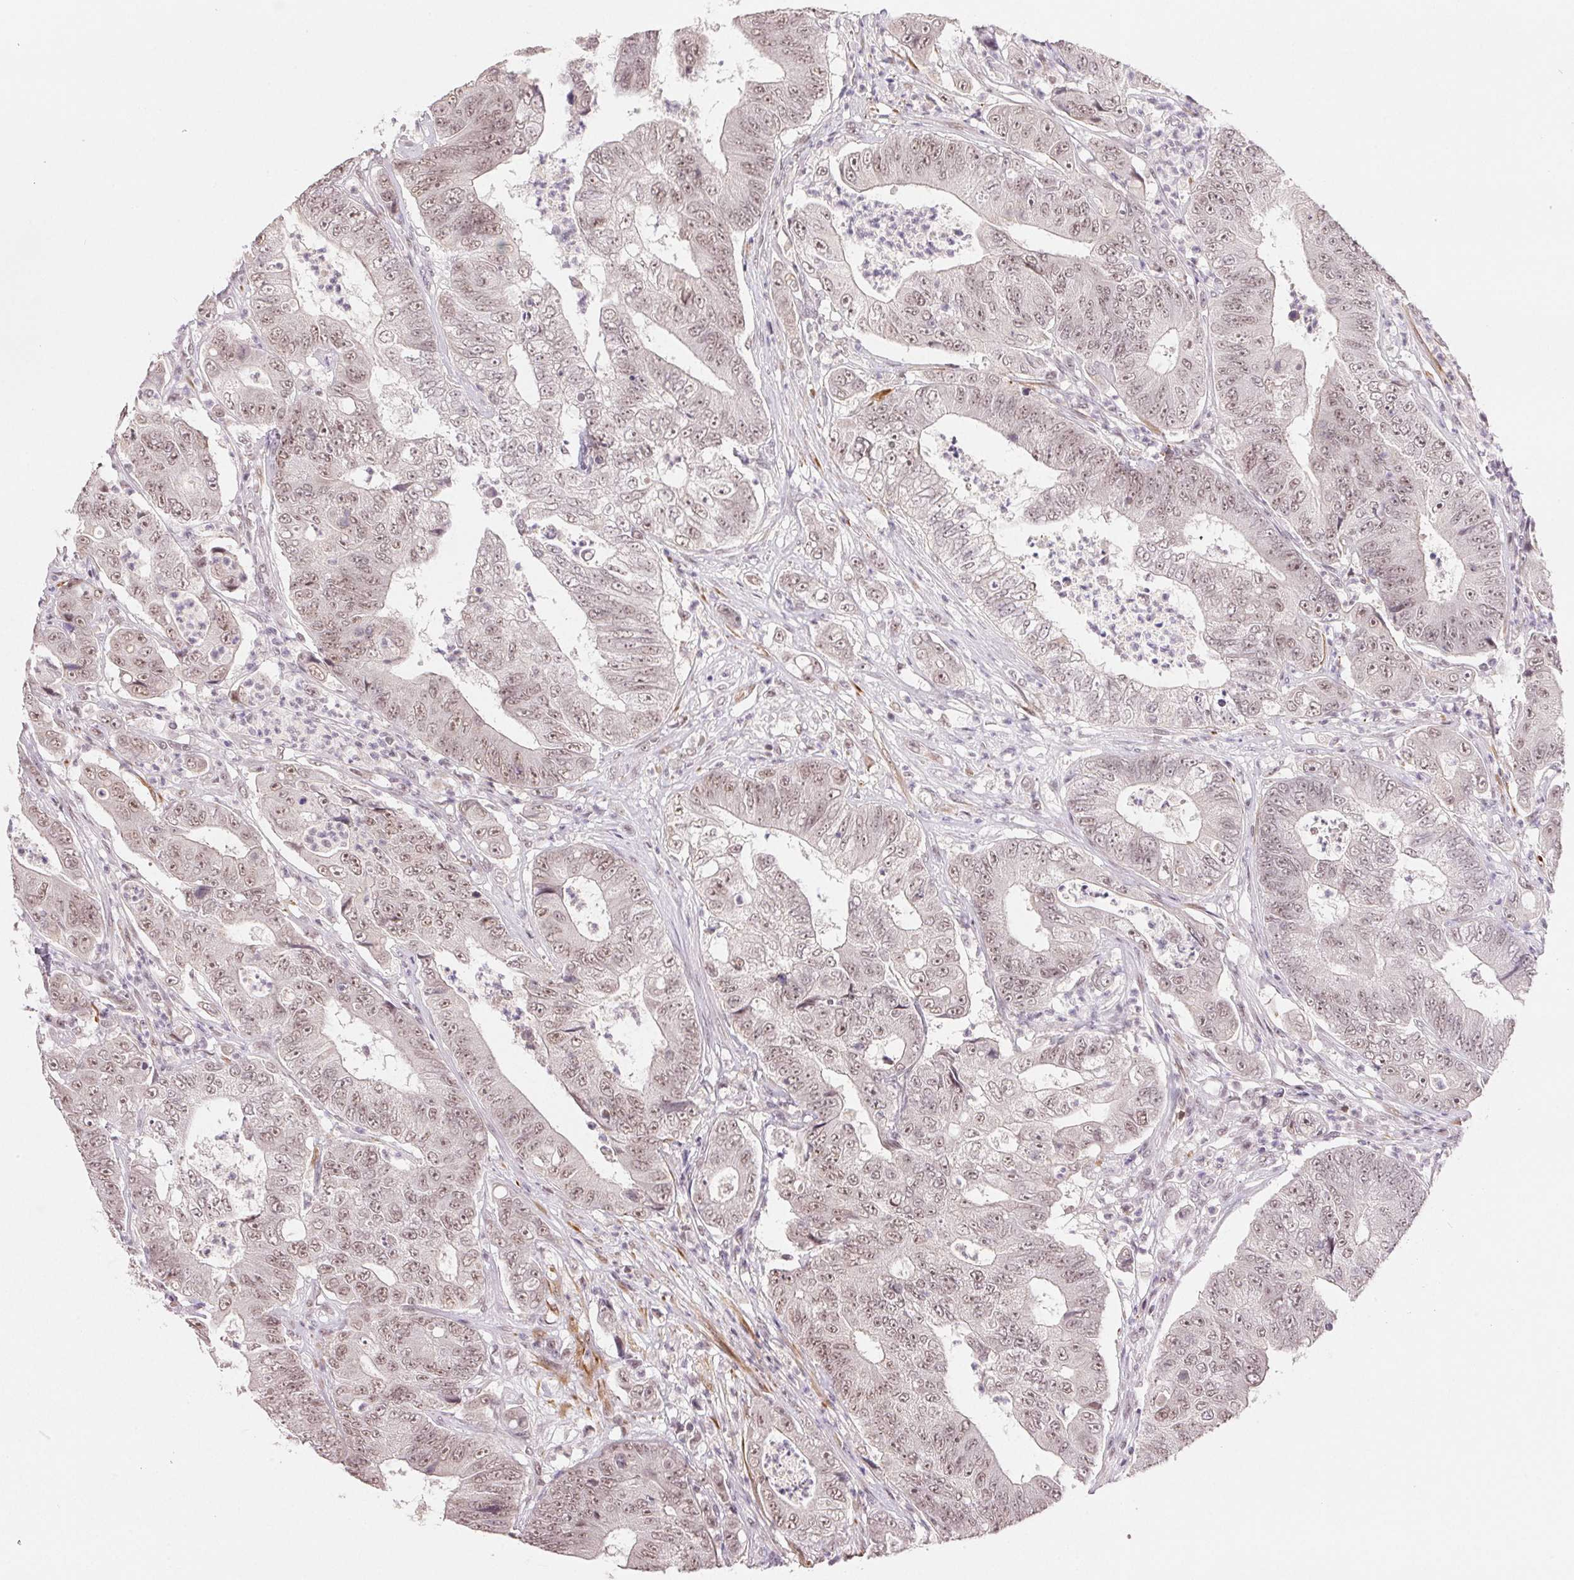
{"staining": {"intensity": "moderate", "quantity": ">75%", "location": "nuclear"}, "tissue": "colorectal cancer", "cell_type": "Tumor cells", "image_type": "cancer", "snomed": [{"axis": "morphology", "description": "Adenocarcinoma, NOS"}, {"axis": "topography", "description": "Colon"}], "caption": "Immunohistochemical staining of human colorectal cancer (adenocarcinoma) reveals medium levels of moderate nuclear staining in about >75% of tumor cells. The staining was performed using DAB to visualize the protein expression in brown, while the nuclei were stained in blue with hematoxylin (Magnification: 20x).", "gene": "PRPF18", "patient": {"sex": "female", "age": 48}}